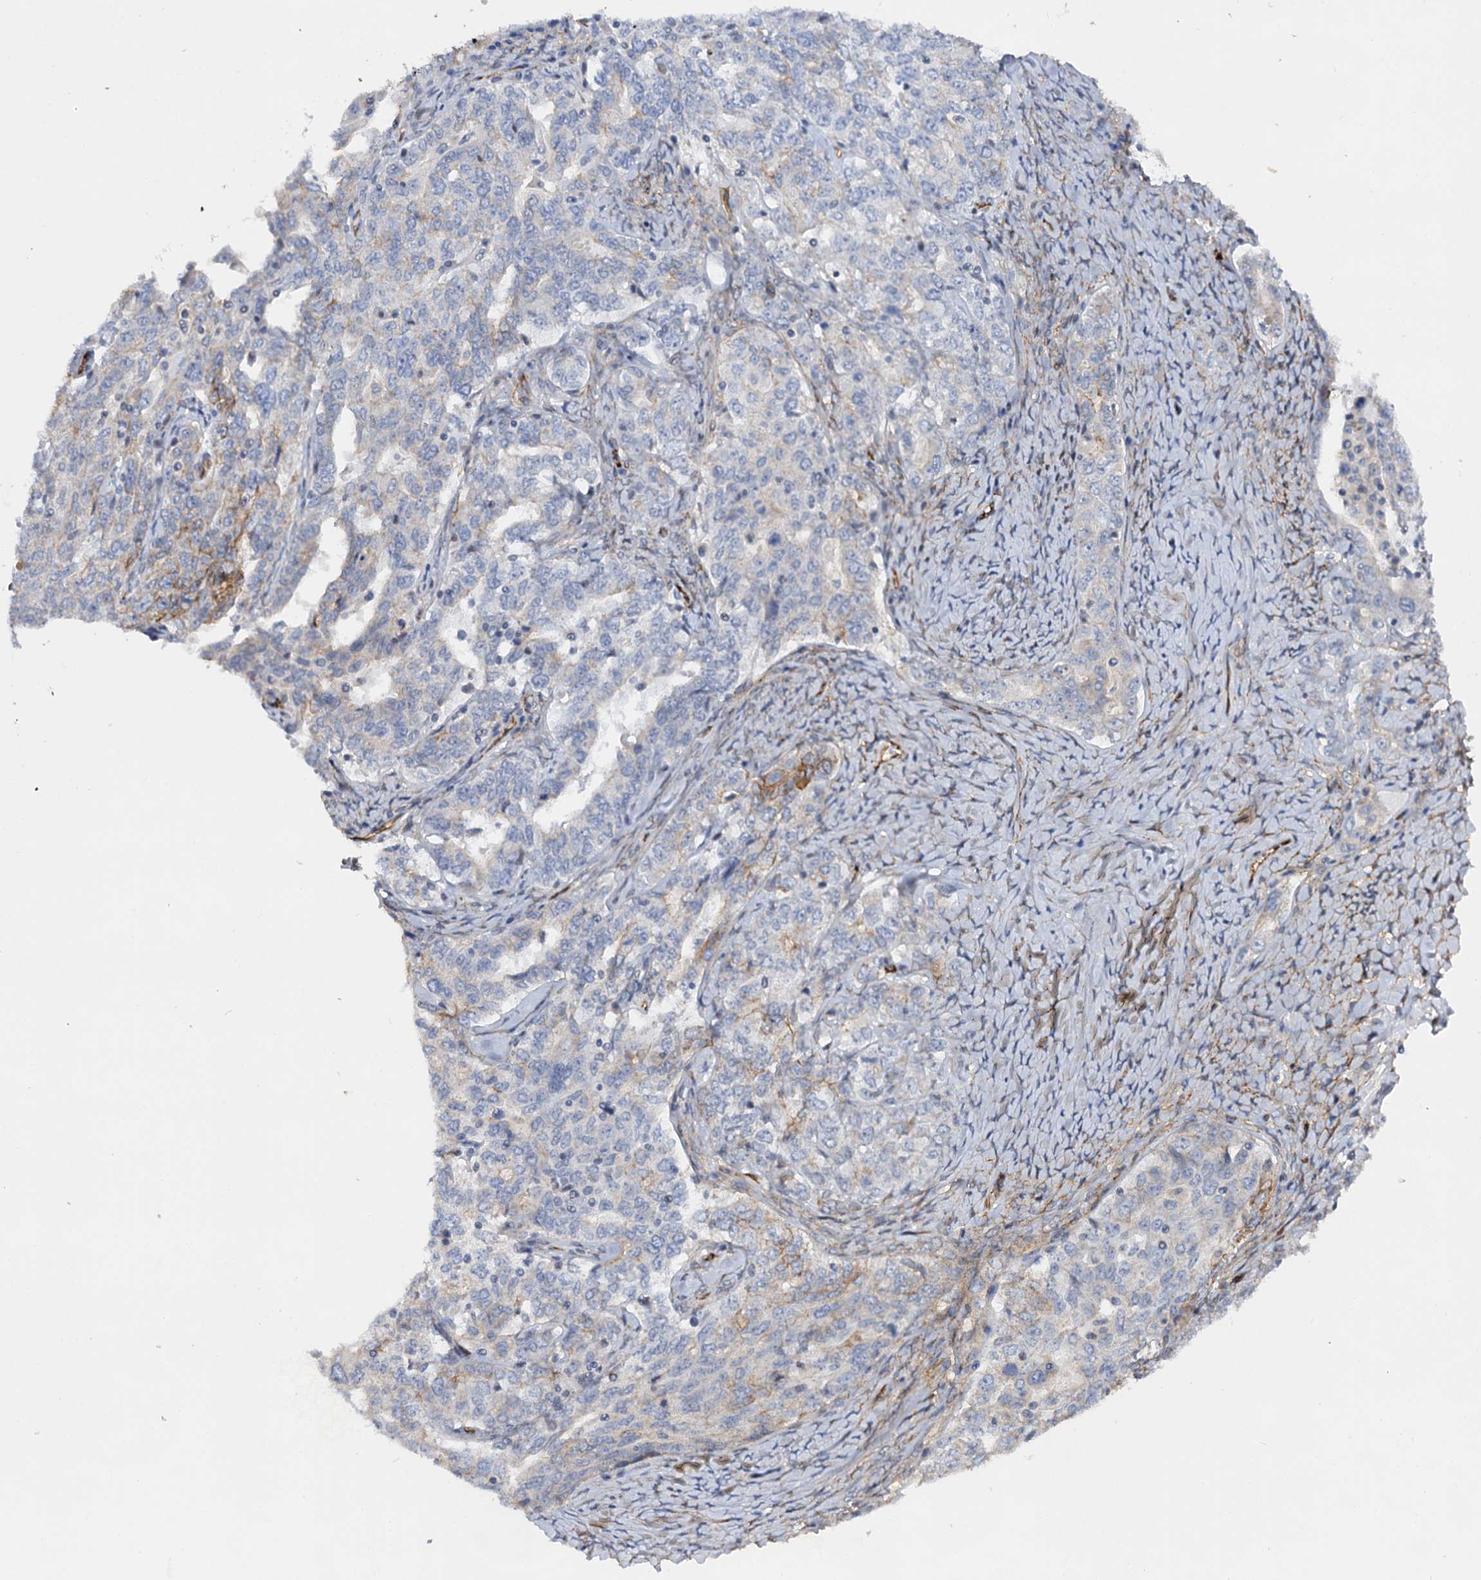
{"staining": {"intensity": "strong", "quantity": "<25%", "location": "cytoplasmic/membranous"}, "tissue": "ovarian cancer", "cell_type": "Tumor cells", "image_type": "cancer", "snomed": [{"axis": "morphology", "description": "Carcinoma, endometroid"}, {"axis": "topography", "description": "Ovary"}], "caption": "Immunohistochemical staining of ovarian endometroid carcinoma shows medium levels of strong cytoplasmic/membranous expression in about <25% of tumor cells. The protein is stained brown, and the nuclei are stained in blue (DAB (3,3'-diaminobenzidine) IHC with brightfield microscopy, high magnification).", "gene": "ABLIM1", "patient": {"sex": "female", "age": 62}}